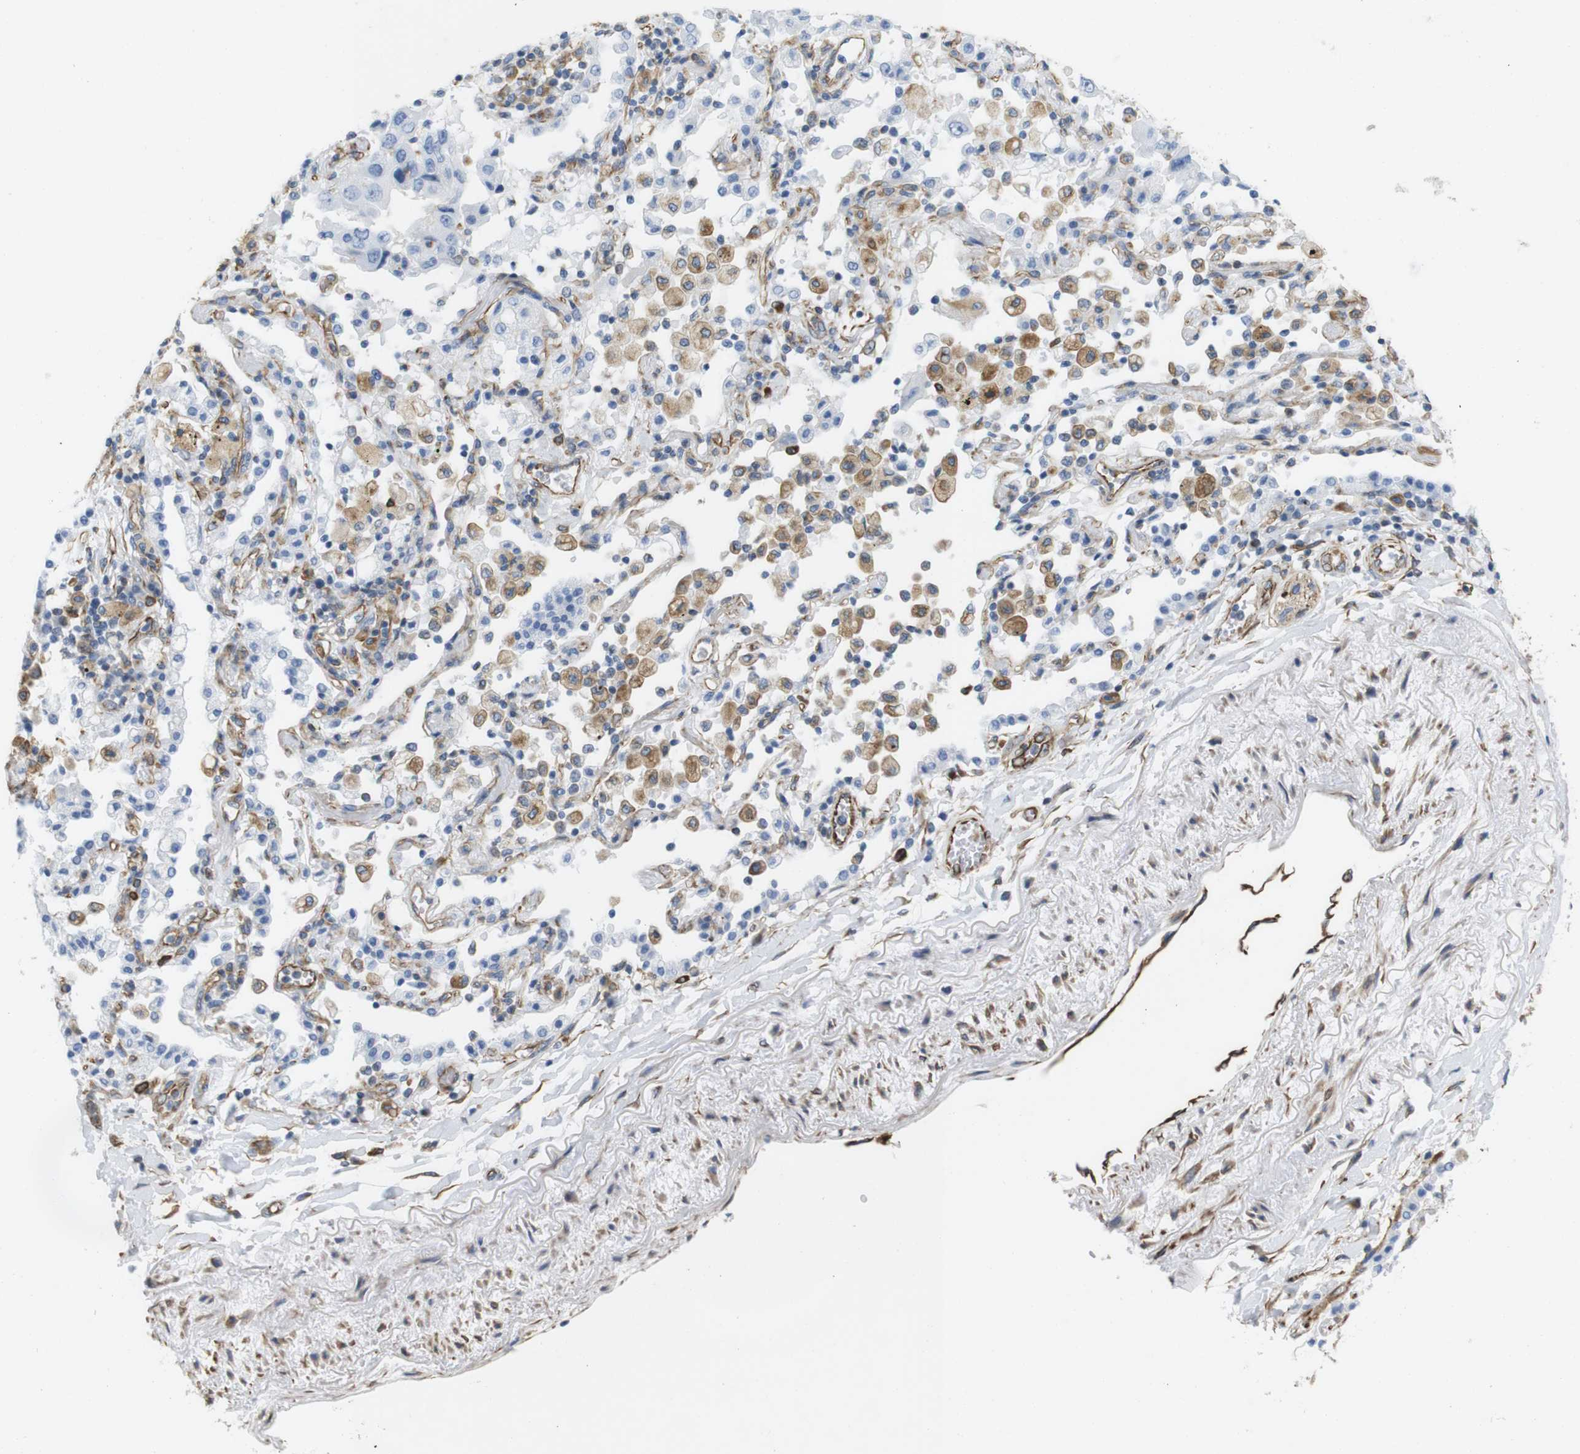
{"staining": {"intensity": "negative", "quantity": "none", "location": "none"}, "tissue": "lung cancer", "cell_type": "Tumor cells", "image_type": "cancer", "snomed": [{"axis": "morphology", "description": "Adenocarcinoma, NOS"}, {"axis": "topography", "description": "Lung"}], "caption": "An image of lung adenocarcinoma stained for a protein reveals no brown staining in tumor cells.", "gene": "MS4A10", "patient": {"sex": "female", "age": 65}}